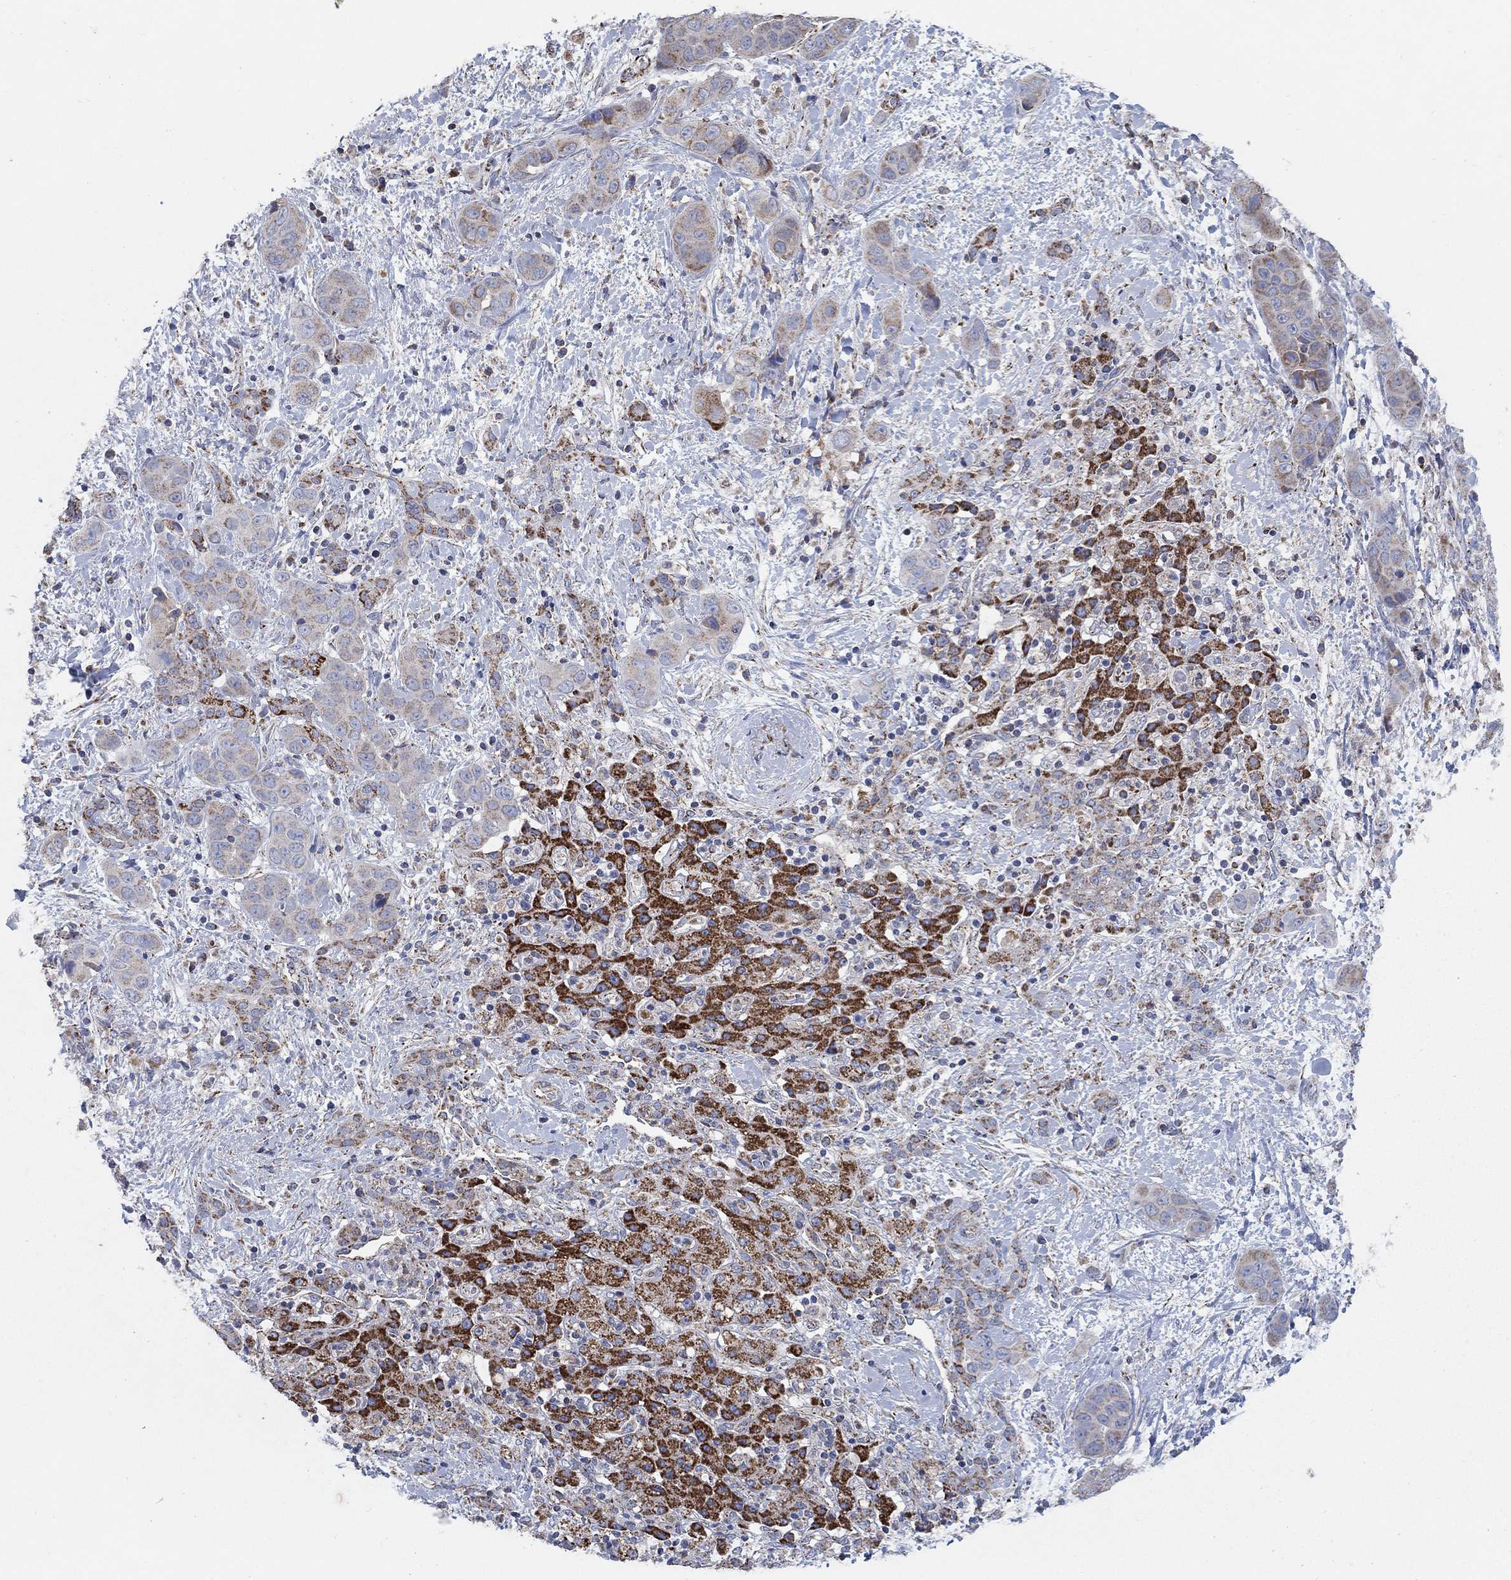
{"staining": {"intensity": "strong", "quantity": "<25%", "location": "cytoplasmic/membranous"}, "tissue": "liver cancer", "cell_type": "Tumor cells", "image_type": "cancer", "snomed": [{"axis": "morphology", "description": "Cholangiocarcinoma"}, {"axis": "topography", "description": "Liver"}], "caption": "Immunohistochemistry (DAB) staining of human liver cancer (cholangiocarcinoma) displays strong cytoplasmic/membranous protein positivity in approximately <25% of tumor cells. (Stains: DAB (3,3'-diaminobenzidine) in brown, nuclei in blue, Microscopy: brightfield microscopy at high magnification).", "gene": "PNPLA2", "patient": {"sex": "female", "age": 52}}